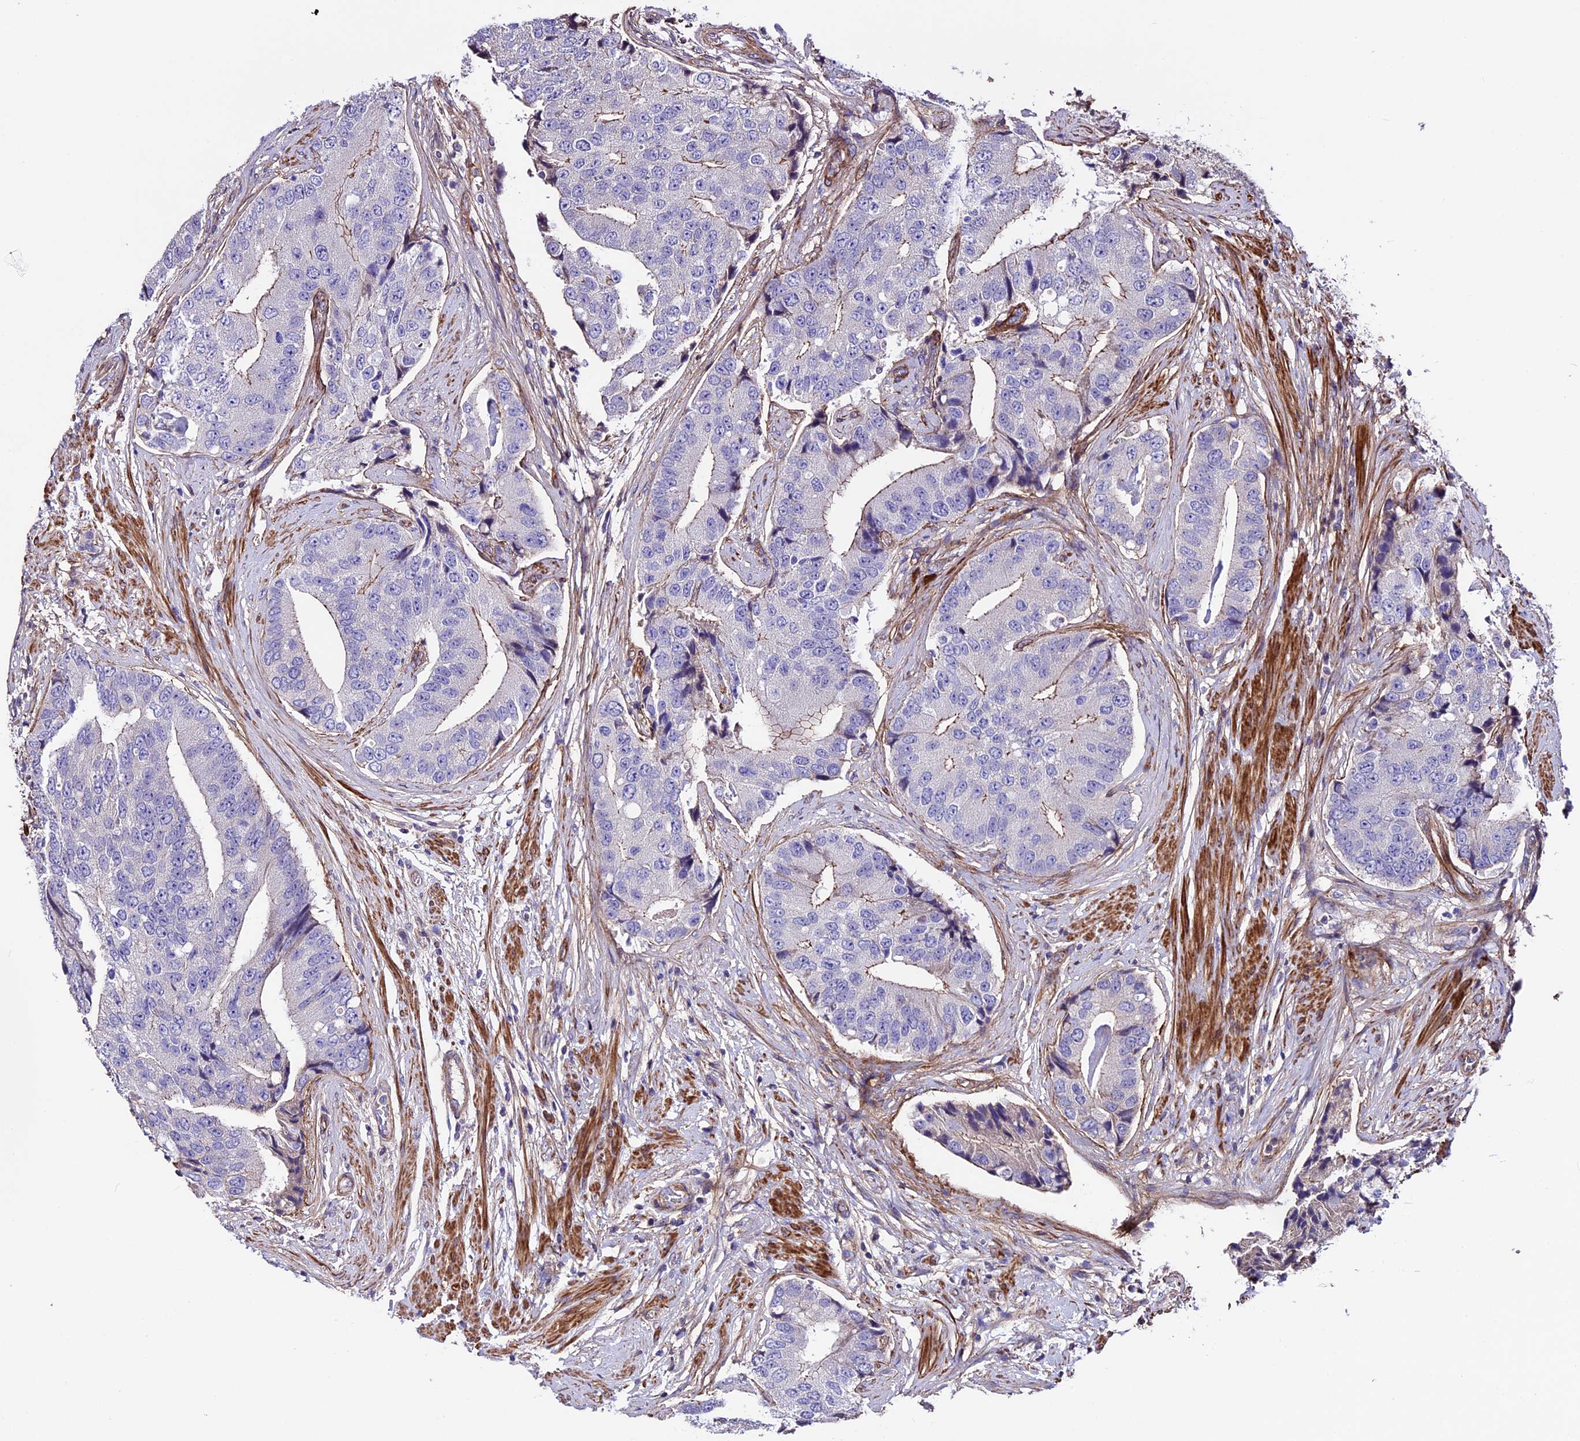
{"staining": {"intensity": "weak", "quantity": "<25%", "location": "cytoplasmic/membranous"}, "tissue": "prostate cancer", "cell_type": "Tumor cells", "image_type": "cancer", "snomed": [{"axis": "morphology", "description": "Adenocarcinoma, High grade"}, {"axis": "topography", "description": "Prostate"}], "caption": "This is an IHC micrograph of human prostate adenocarcinoma (high-grade). There is no staining in tumor cells.", "gene": "EVA1B", "patient": {"sex": "male", "age": 70}}